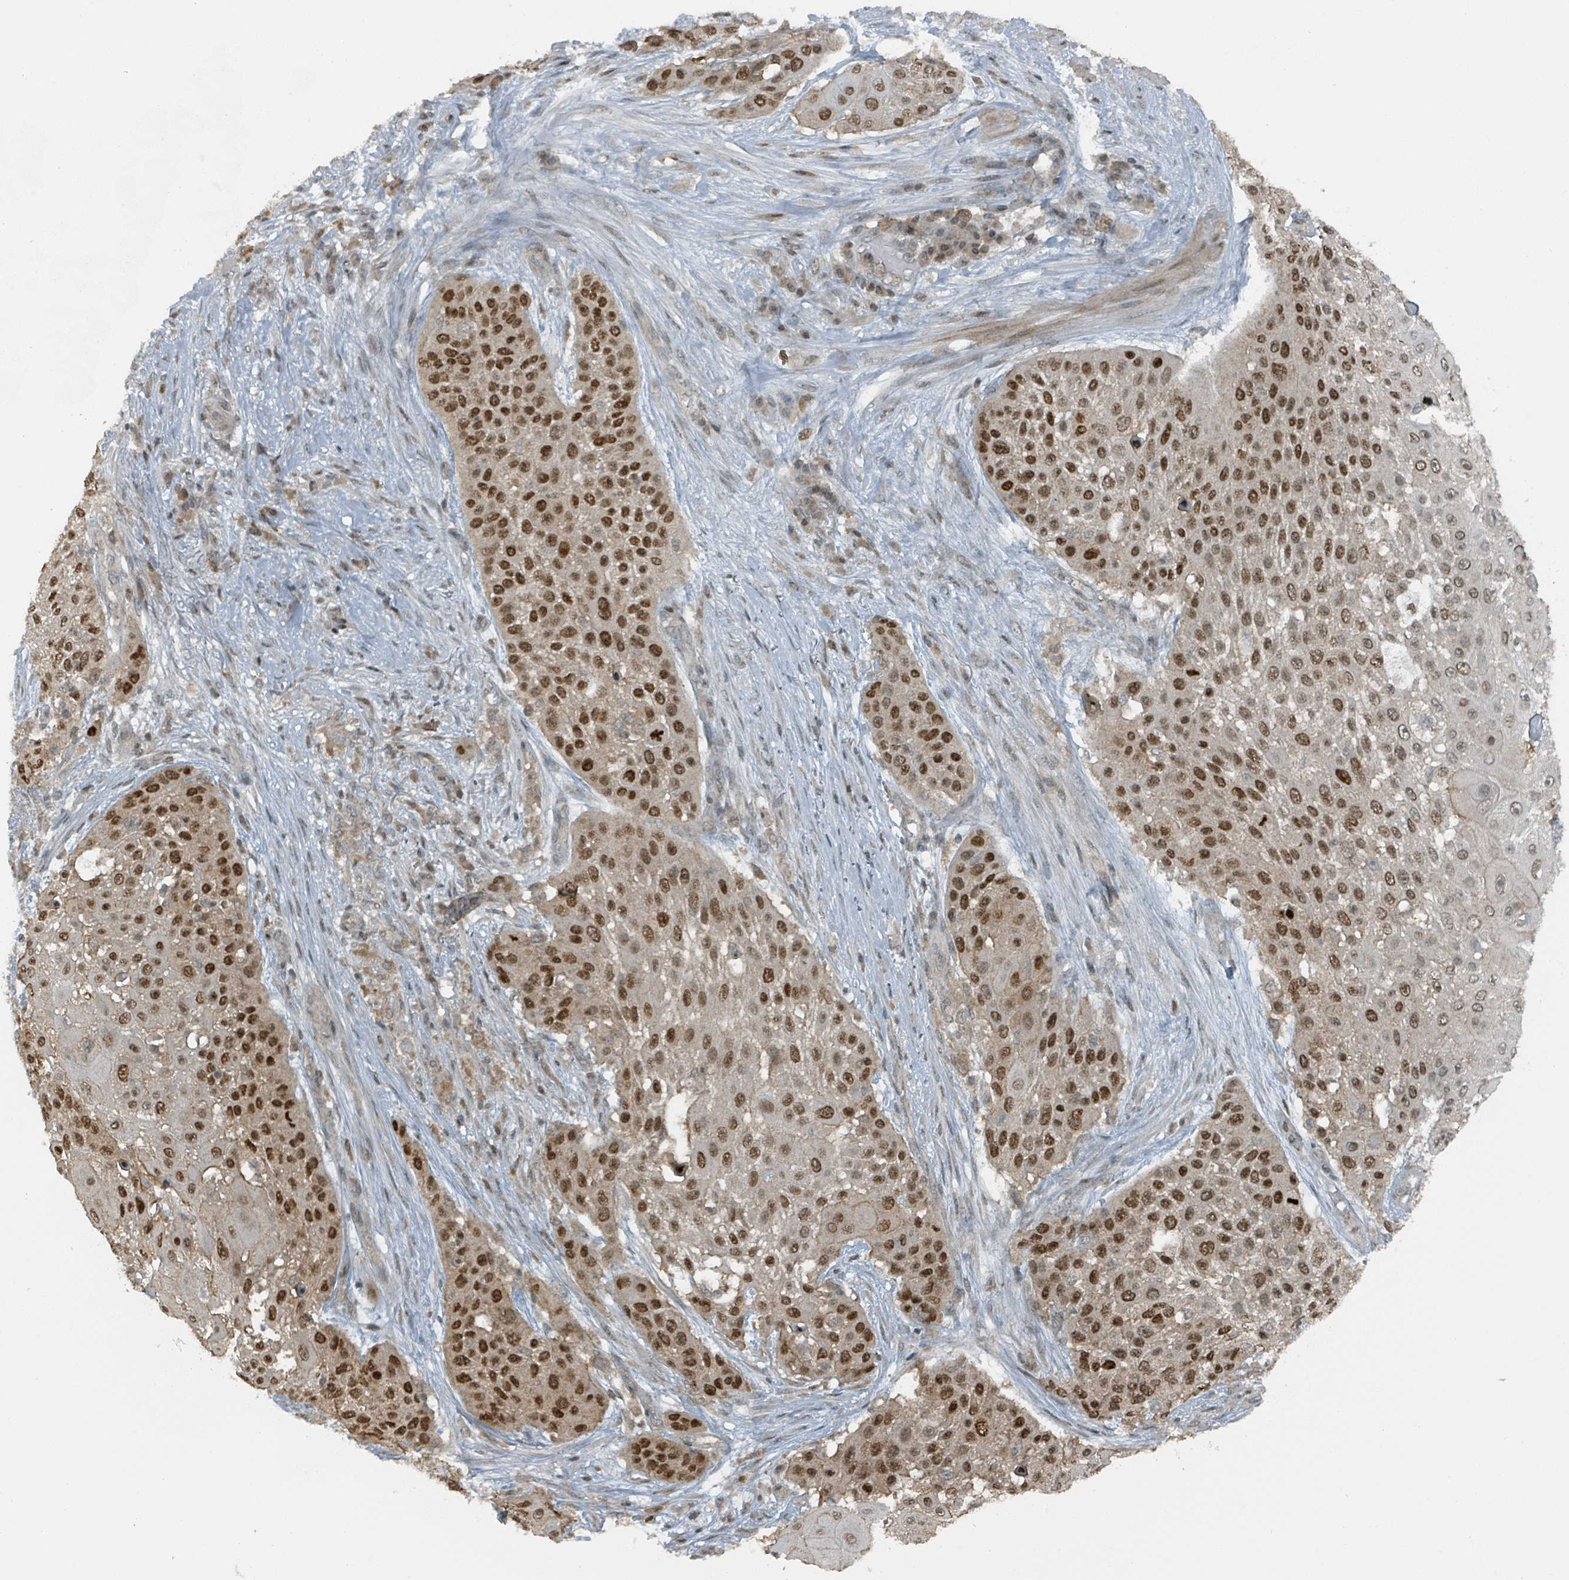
{"staining": {"intensity": "strong", "quantity": ">75%", "location": "nuclear"}, "tissue": "skin cancer", "cell_type": "Tumor cells", "image_type": "cancer", "snomed": [{"axis": "morphology", "description": "Squamous cell carcinoma, NOS"}, {"axis": "topography", "description": "Skin"}], "caption": "Immunohistochemistry micrograph of human skin squamous cell carcinoma stained for a protein (brown), which demonstrates high levels of strong nuclear expression in about >75% of tumor cells.", "gene": "PHIP", "patient": {"sex": "female", "age": 86}}